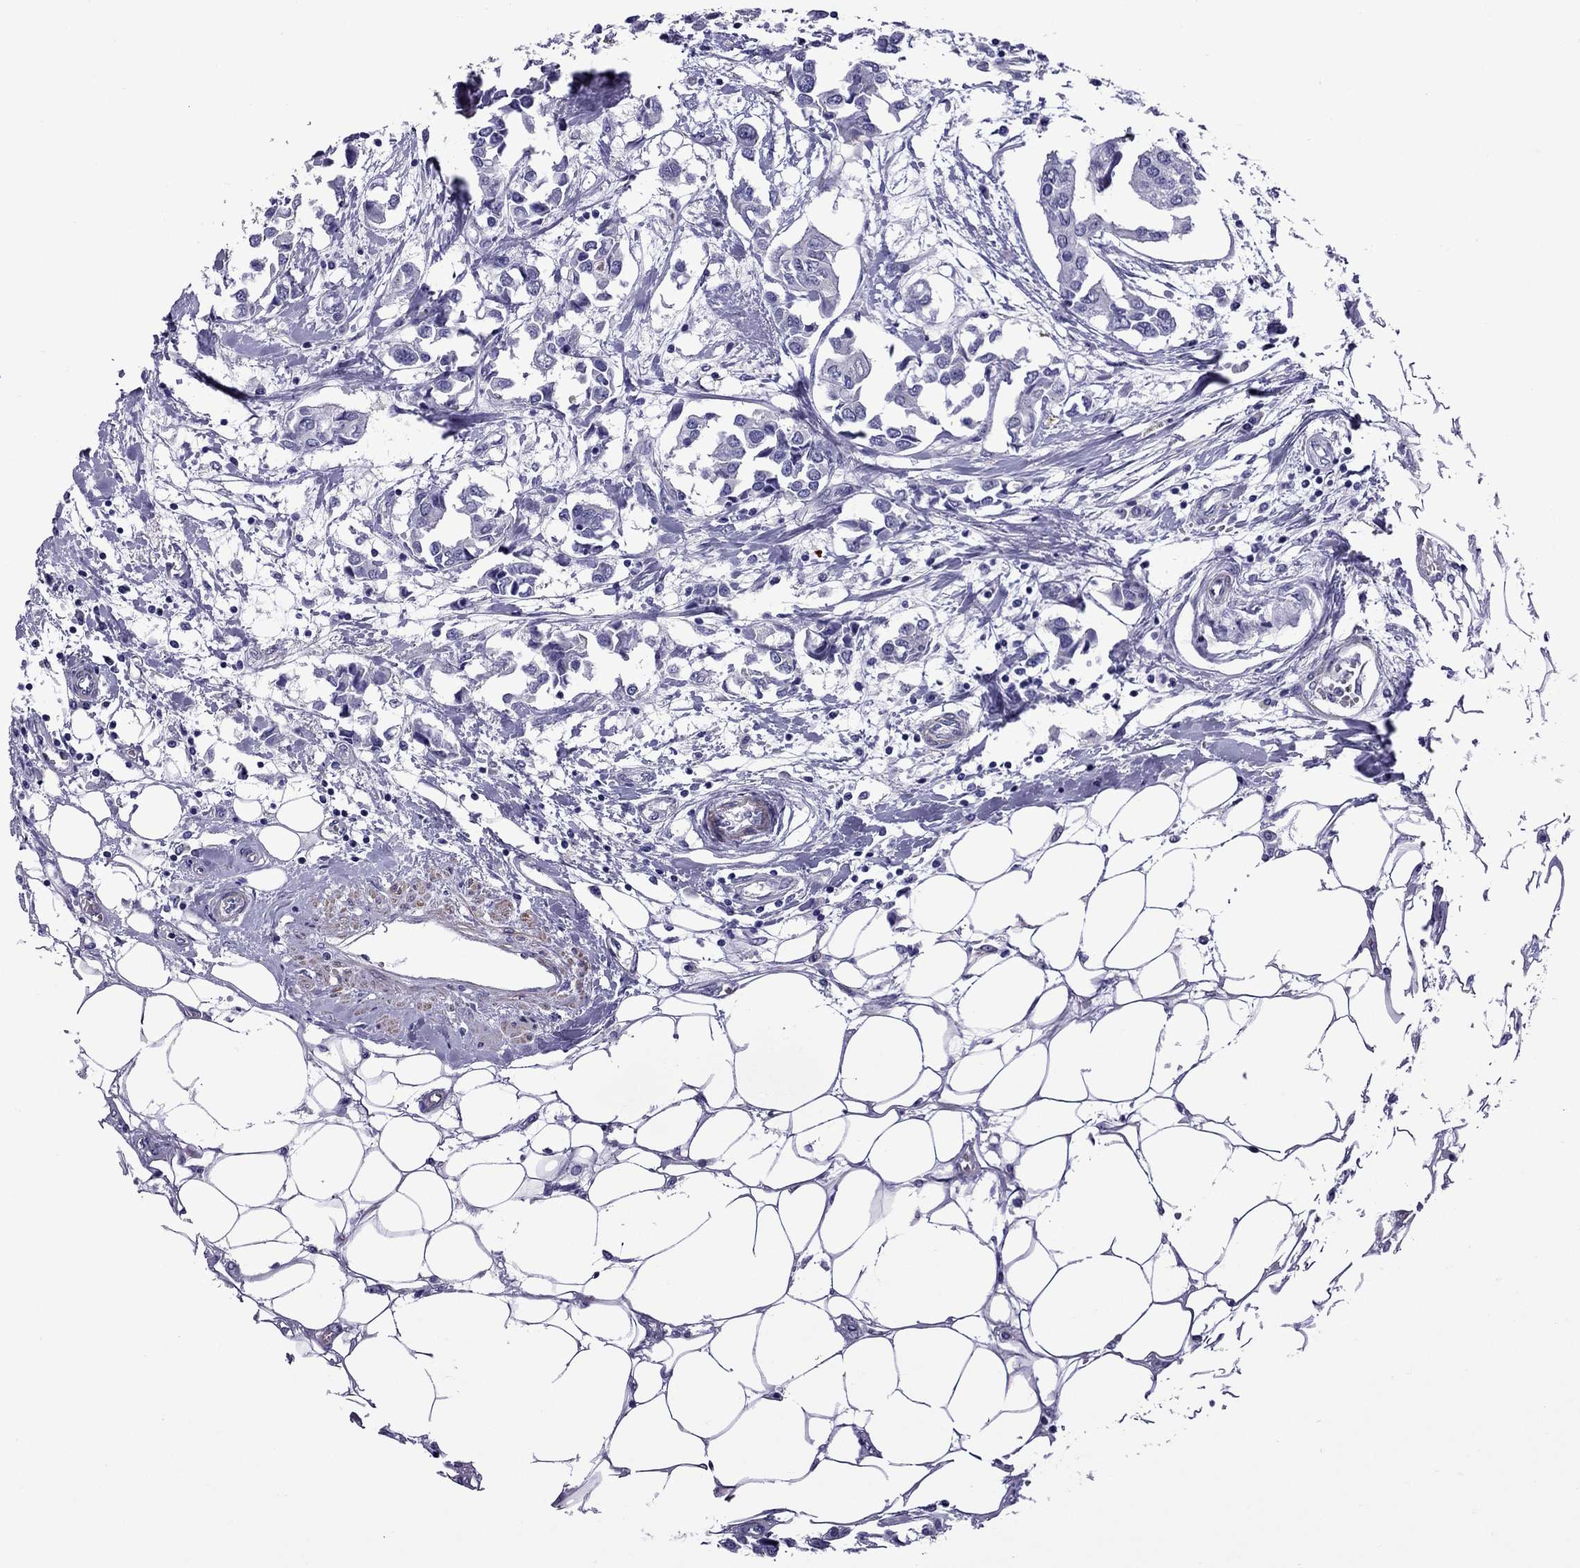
{"staining": {"intensity": "negative", "quantity": "none", "location": "none"}, "tissue": "breast cancer", "cell_type": "Tumor cells", "image_type": "cancer", "snomed": [{"axis": "morphology", "description": "Duct carcinoma"}, {"axis": "topography", "description": "Breast"}], "caption": "Immunohistochemistry (IHC) of breast cancer (intraductal carcinoma) shows no positivity in tumor cells.", "gene": "CHRNA5", "patient": {"sex": "female", "age": 83}}